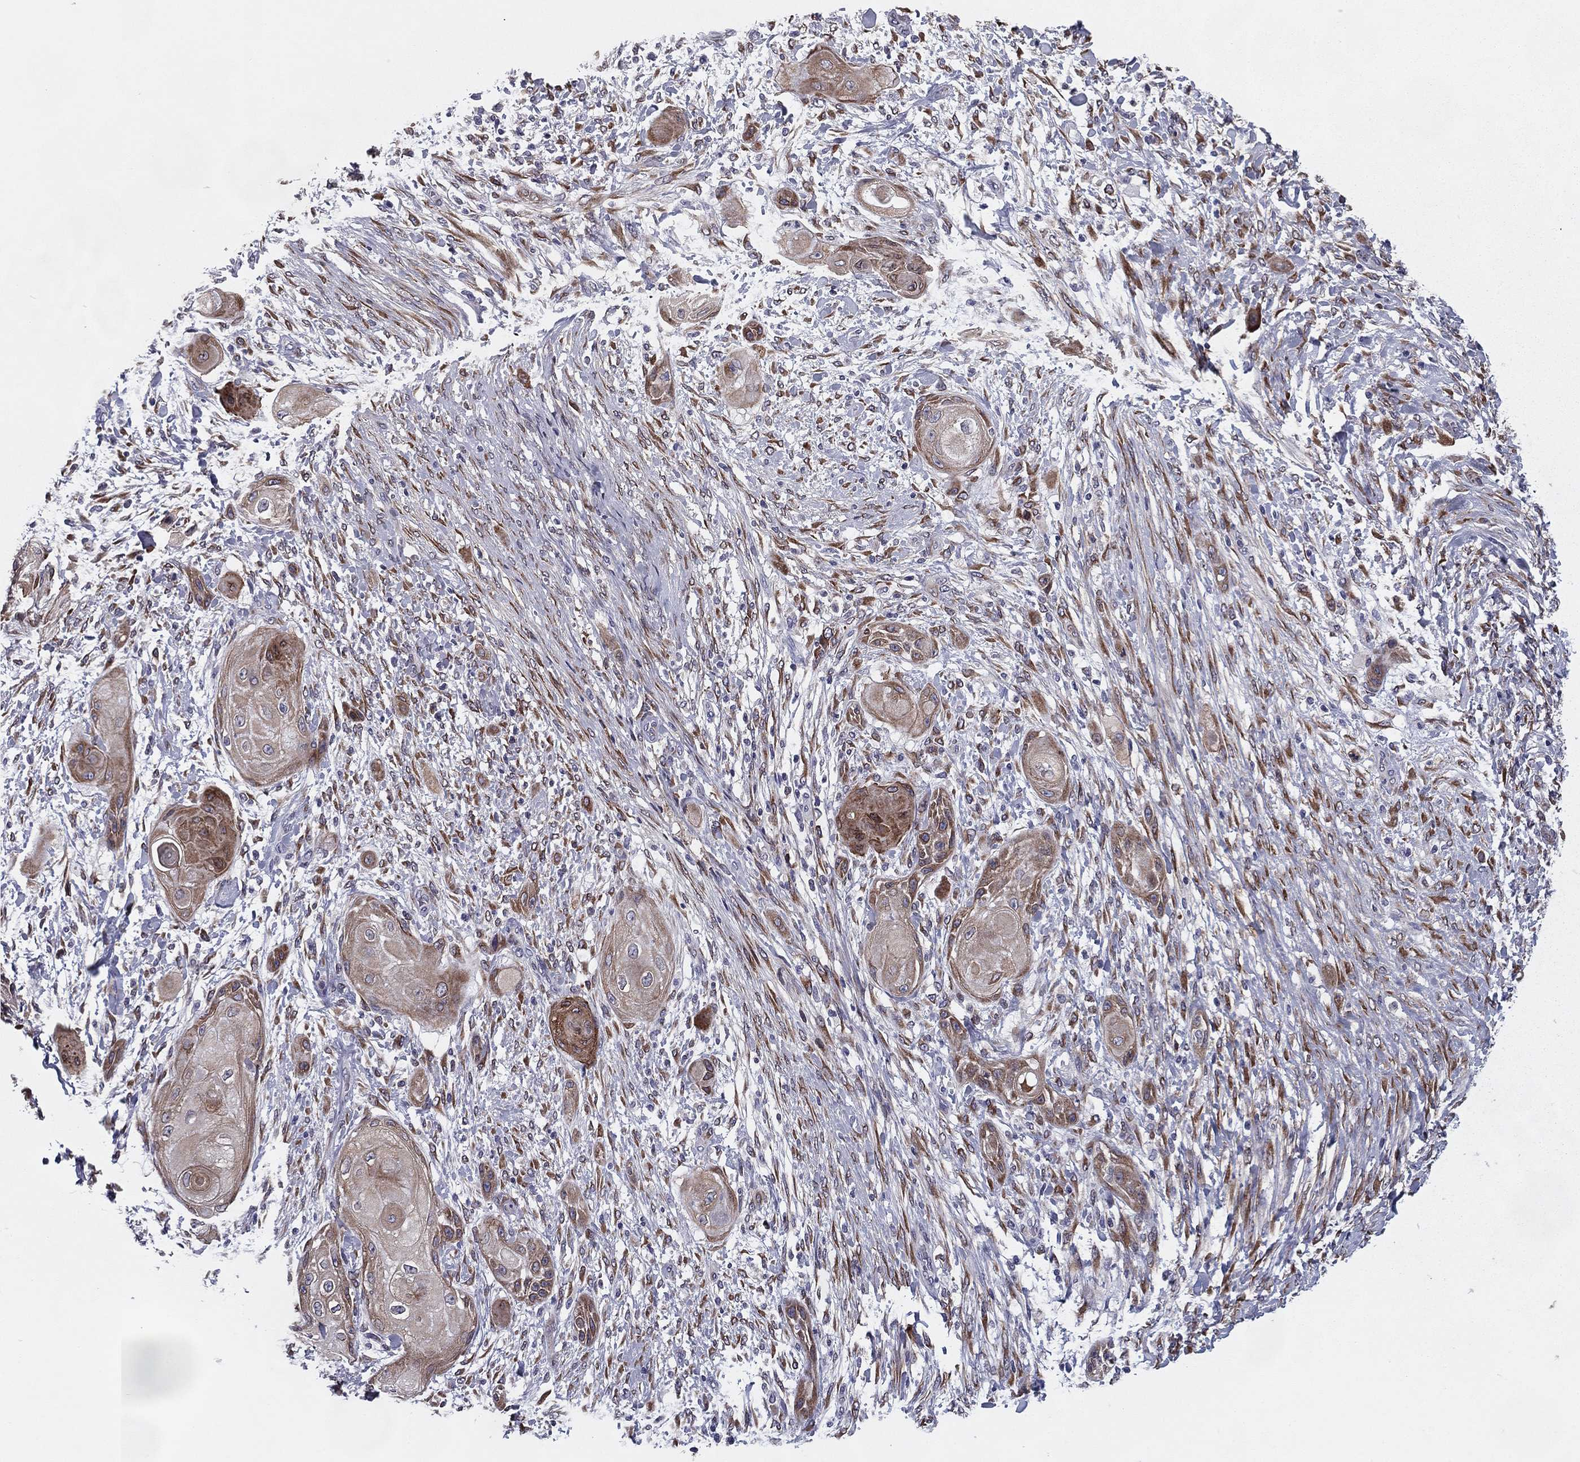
{"staining": {"intensity": "moderate", "quantity": "25%-75%", "location": "cytoplasmic/membranous"}, "tissue": "skin cancer", "cell_type": "Tumor cells", "image_type": "cancer", "snomed": [{"axis": "morphology", "description": "Squamous cell carcinoma, NOS"}, {"axis": "topography", "description": "Skin"}], "caption": "An immunohistochemistry photomicrograph of tumor tissue is shown. Protein staining in brown highlights moderate cytoplasmic/membranous positivity in skin squamous cell carcinoma within tumor cells.", "gene": "TMED3", "patient": {"sex": "male", "age": 62}}